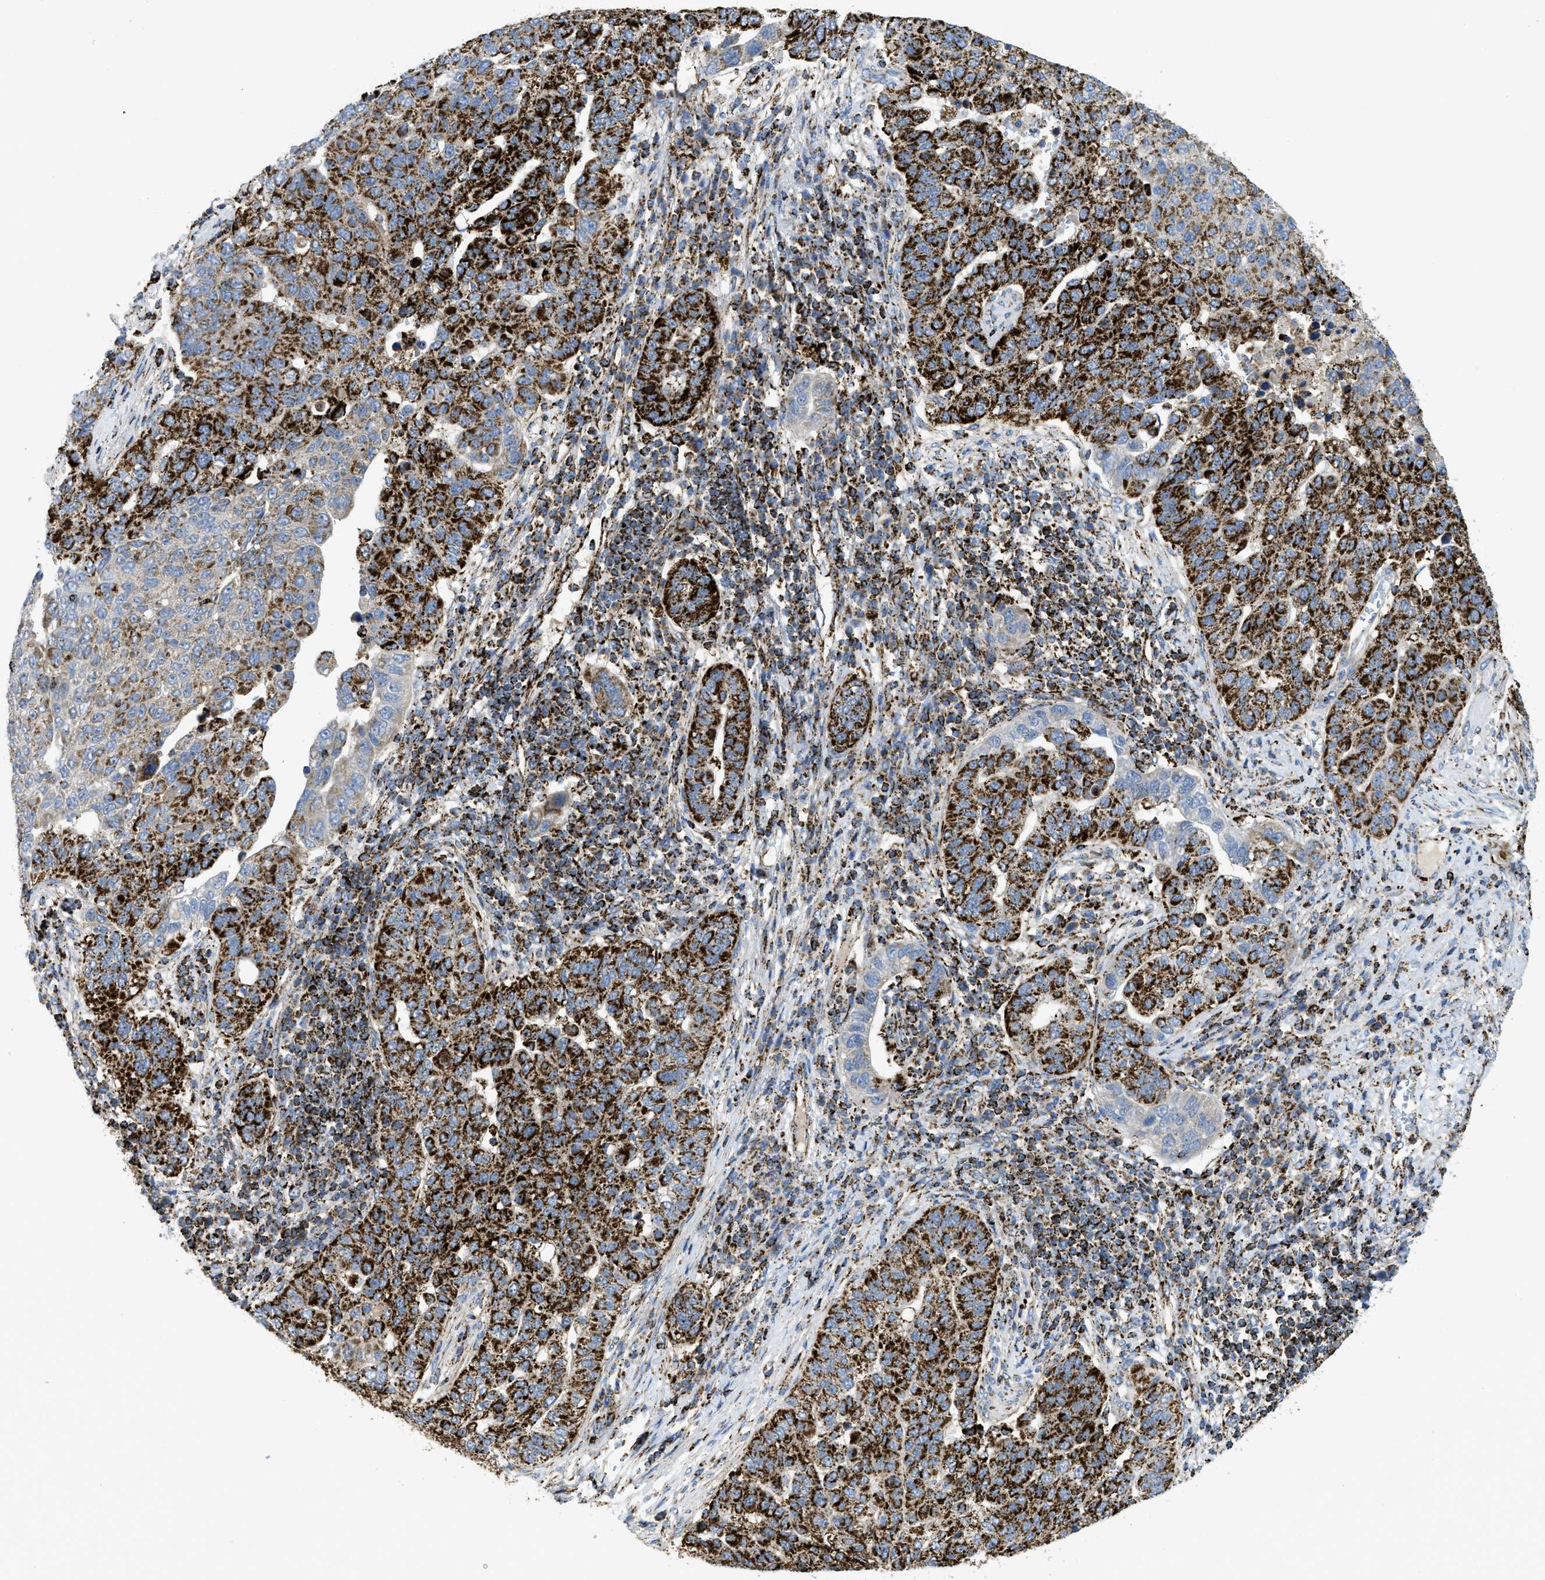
{"staining": {"intensity": "strong", "quantity": ">75%", "location": "cytoplasmic/membranous"}, "tissue": "pancreatic cancer", "cell_type": "Tumor cells", "image_type": "cancer", "snomed": [{"axis": "morphology", "description": "Adenocarcinoma, NOS"}, {"axis": "topography", "description": "Pancreas"}], "caption": "Approximately >75% of tumor cells in human adenocarcinoma (pancreatic) show strong cytoplasmic/membranous protein staining as visualized by brown immunohistochemical staining.", "gene": "SQOR", "patient": {"sex": "female", "age": 61}}